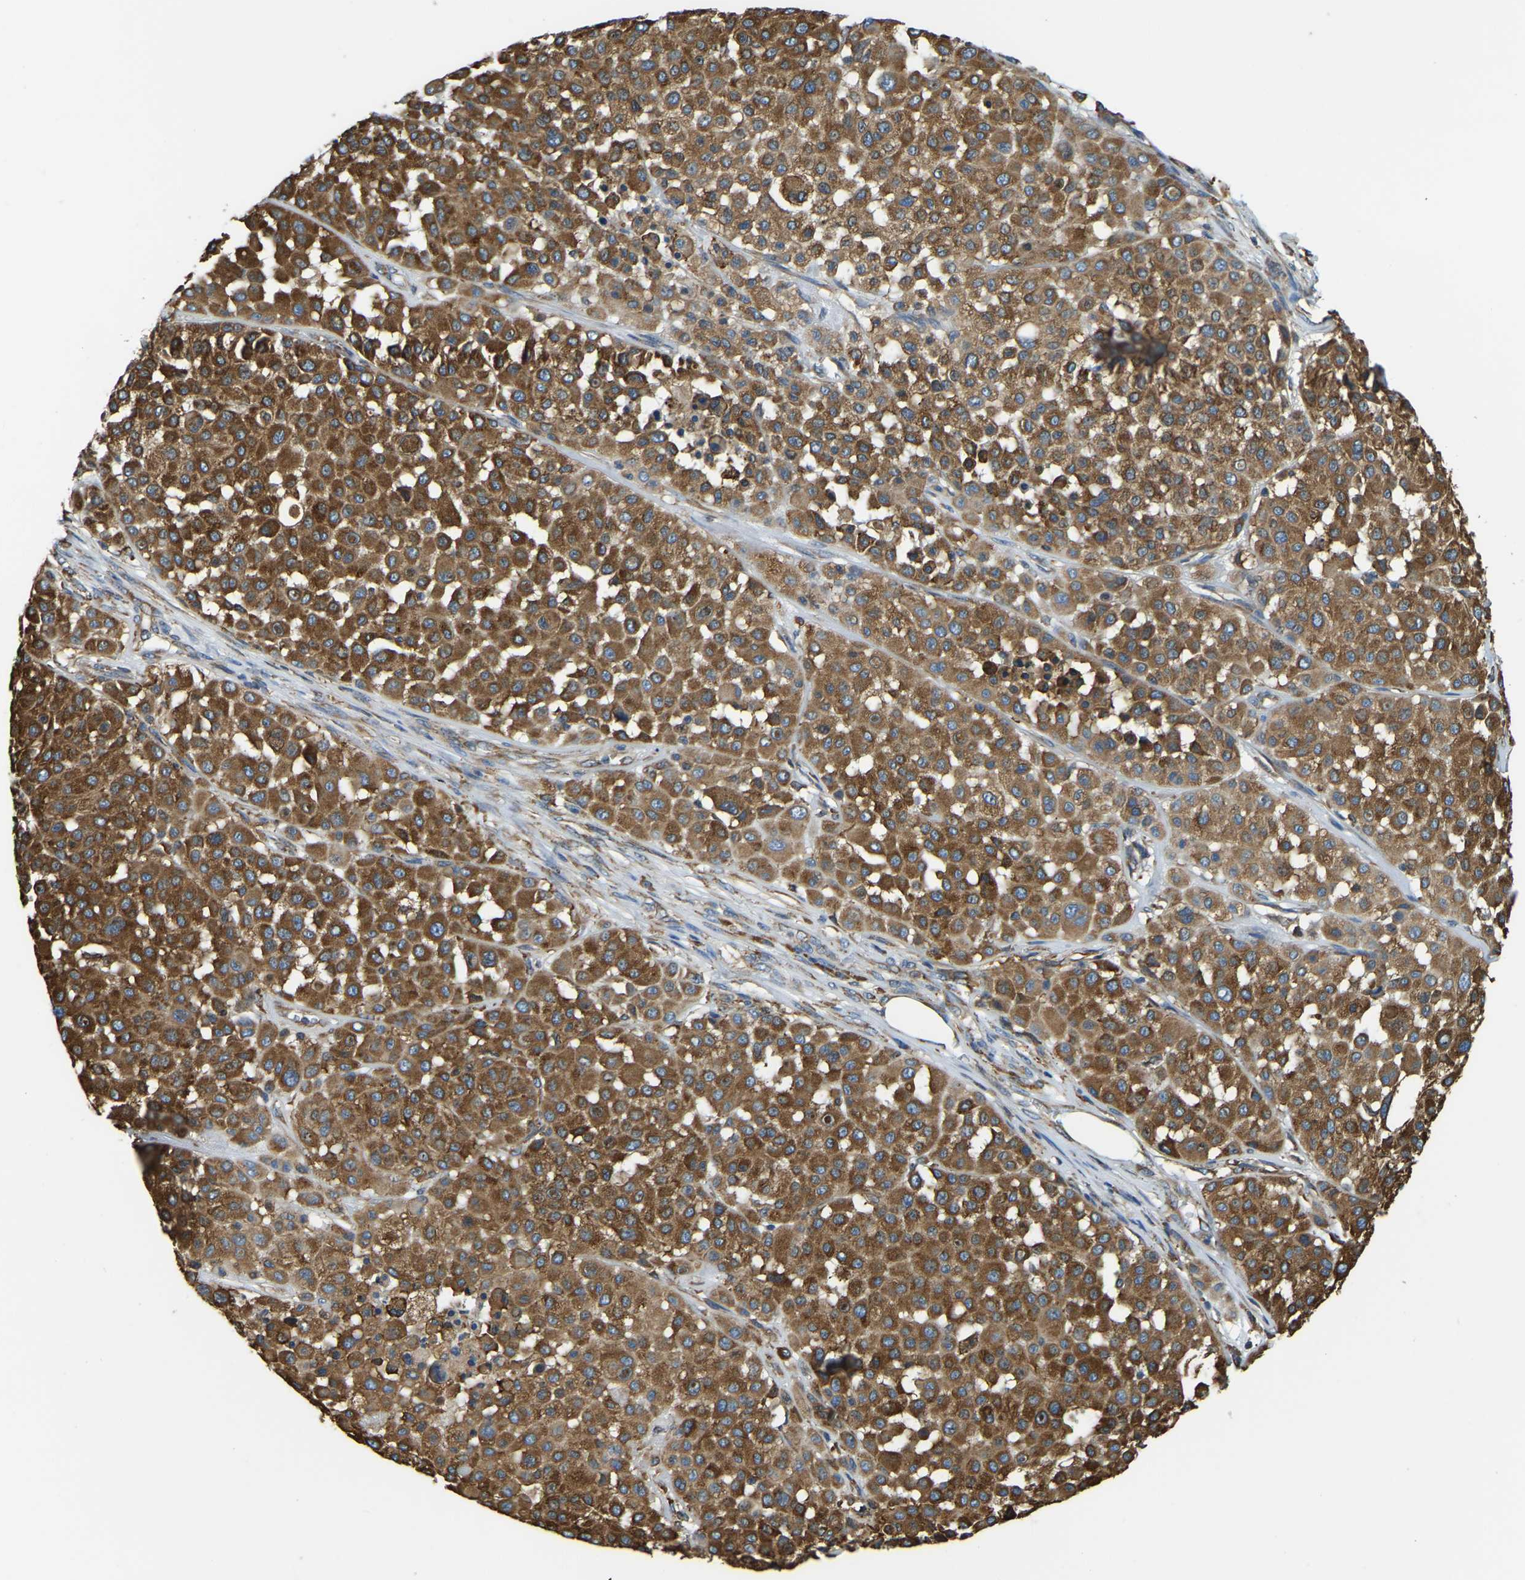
{"staining": {"intensity": "strong", "quantity": ">75%", "location": "cytoplasmic/membranous"}, "tissue": "melanoma", "cell_type": "Tumor cells", "image_type": "cancer", "snomed": [{"axis": "morphology", "description": "Malignant melanoma, Metastatic site"}, {"axis": "topography", "description": "Soft tissue"}], "caption": "Immunohistochemical staining of malignant melanoma (metastatic site) displays strong cytoplasmic/membranous protein positivity in about >75% of tumor cells.", "gene": "RNF115", "patient": {"sex": "male", "age": 41}}